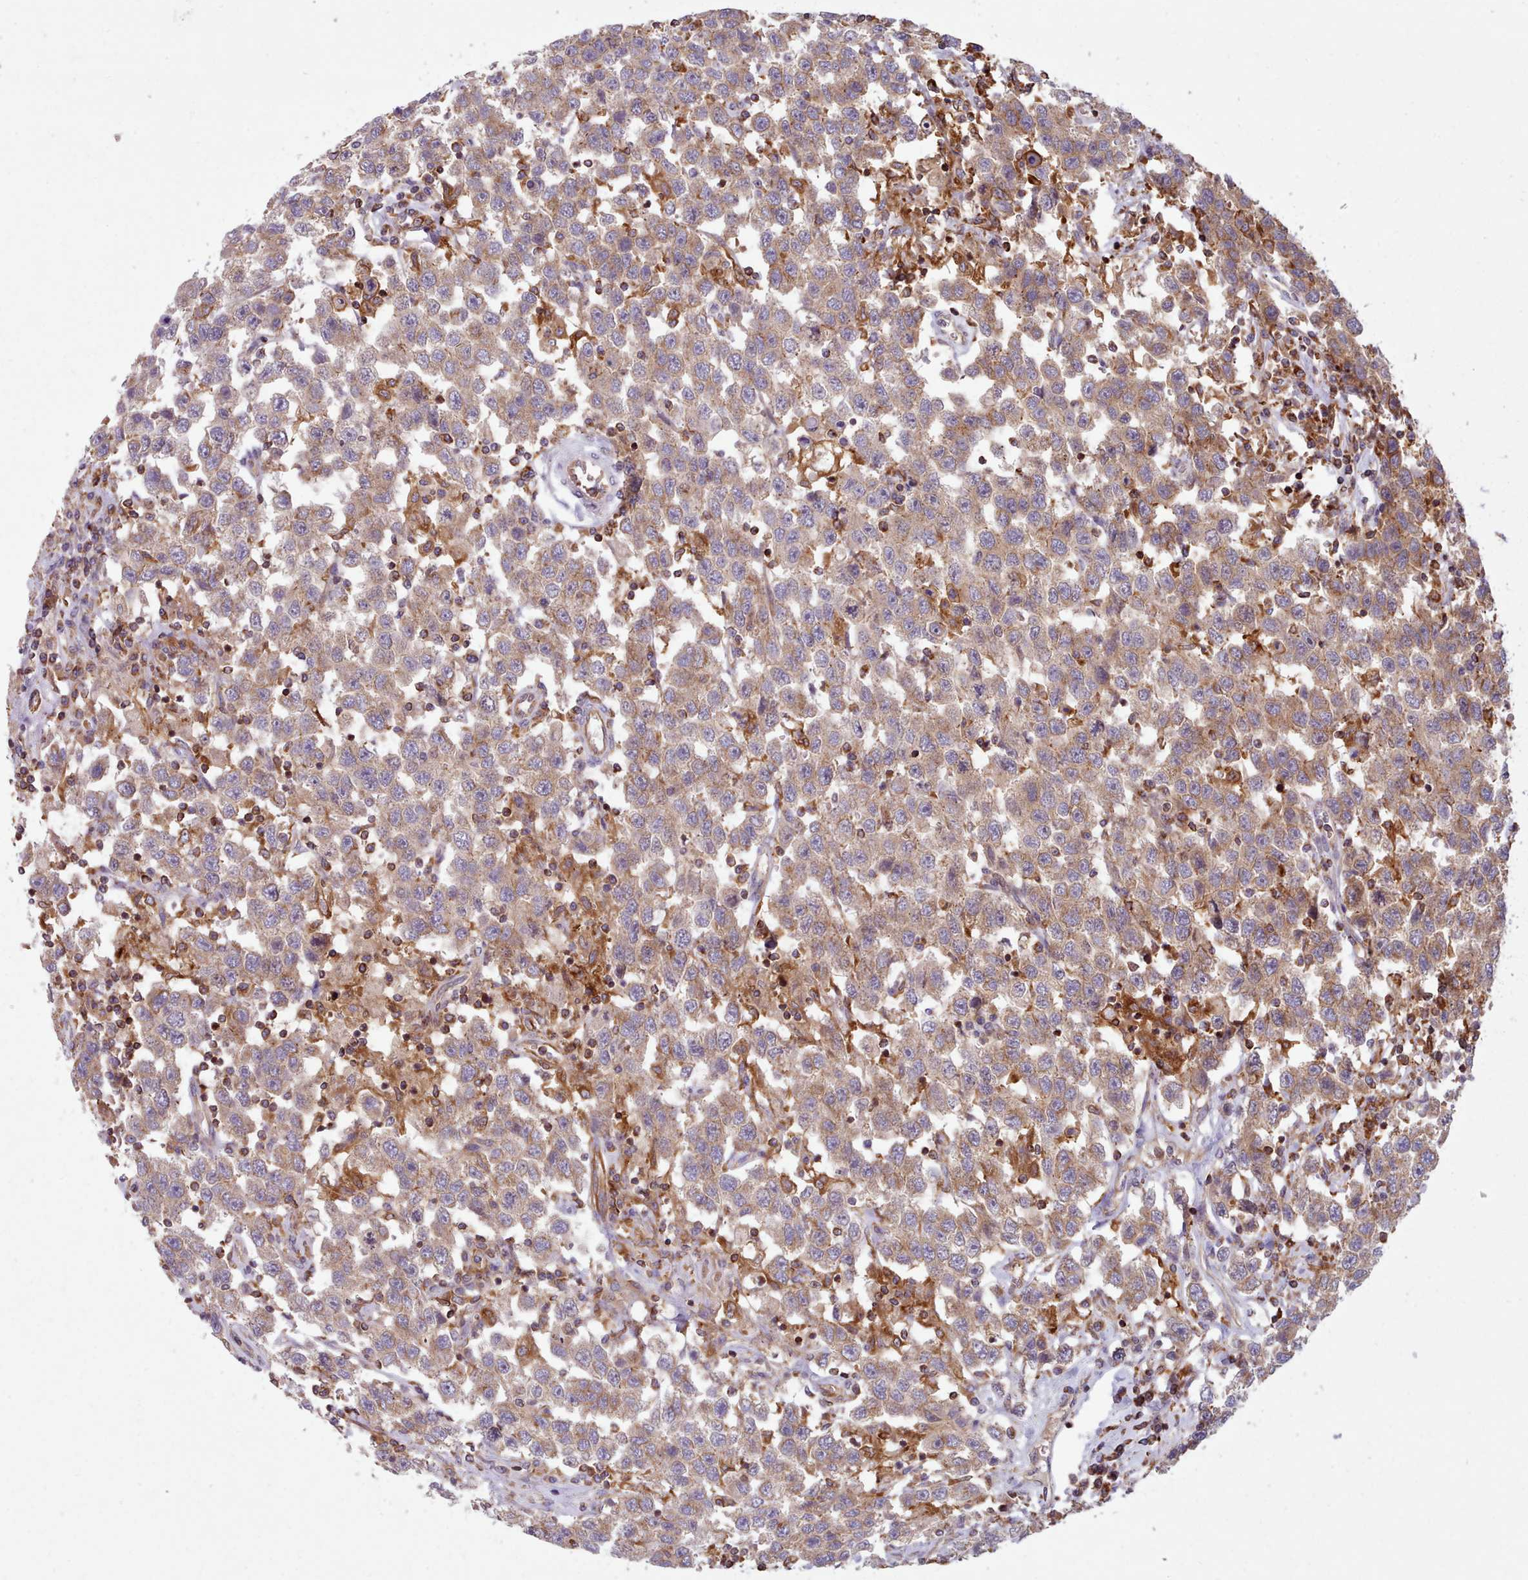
{"staining": {"intensity": "moderate", "quantity": ">75%", "location": "cytoplasmic/membranous"}, "tissue": "testis cancer", "cell_type": "Tumor cells", "image_type": "cancer", "snomed": [{"axis": "morphology", "description": "Seminoma, NOS"}, {"axis": "topography", "description": "Testis"}], "caption": "Tumor cells exhibit moderate cytoplasmic/membranous expression in approximately >75% of cells in testis cancer.", "gene": "CRYBG1", "patient": {"sex": "male", "age": 41}}